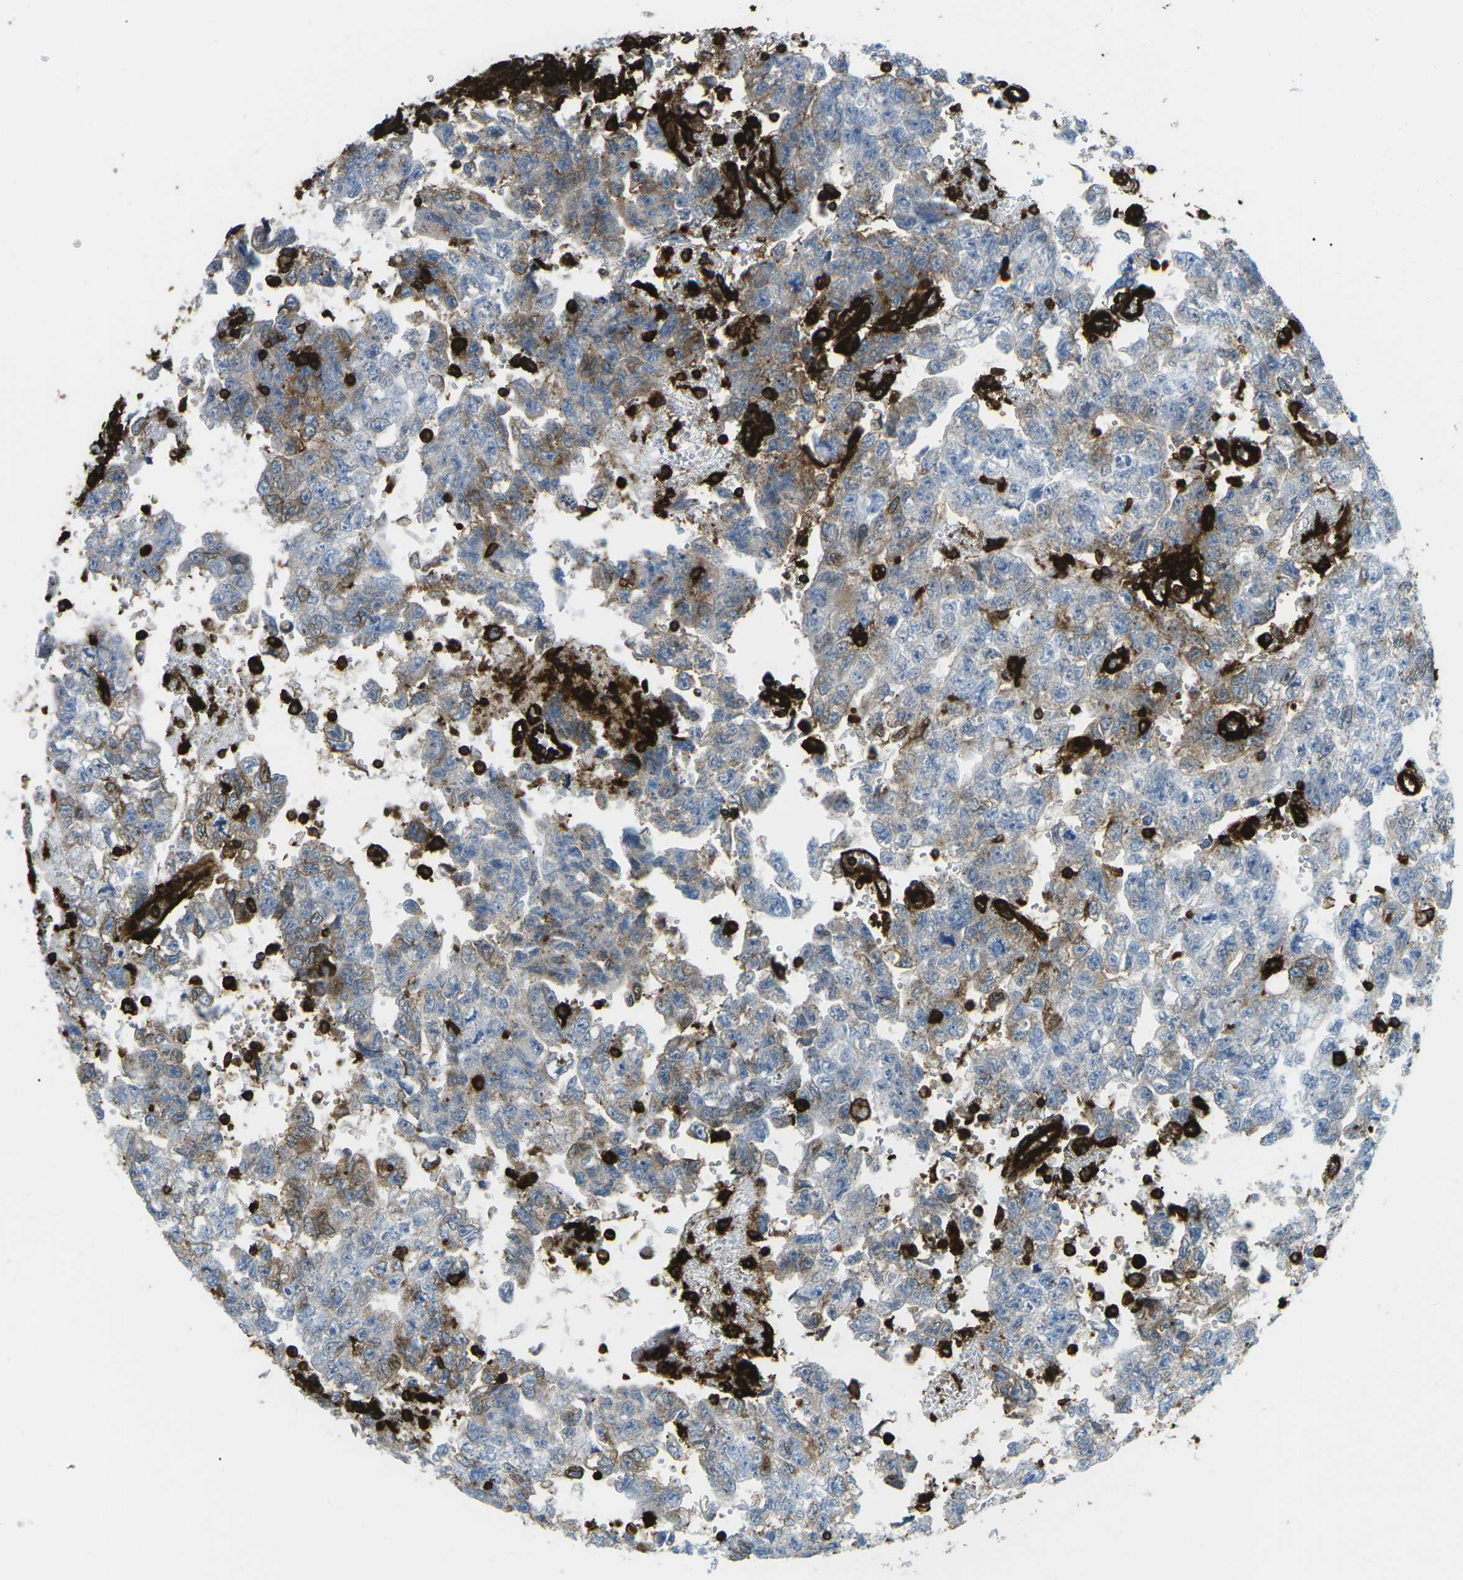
{"staining": {"intensity": "moderate", "quantity": "25%-75%", "location": "cytoplasmic/membranous"}, "tissue": "testis cancer", "cell_type": "Tumor cells", "image_type": "cancer", "snomed": [{"axis": "morphology", "description": "Seminoma, NOS"}, {"axis": "morphology", "description": "Carcinoma, Embryonal, NOS"}, {"axis": "topography", "description": "Testis"}], "caption": "Tumor cells show medium levels of moderate cytoplasmic/membranous positivity in approximately 25%-75% of cells in human testis cancer (embryonal carcinoma).", "gene": "HLA-B", "patient": {"sex": "male", "age": 38}}